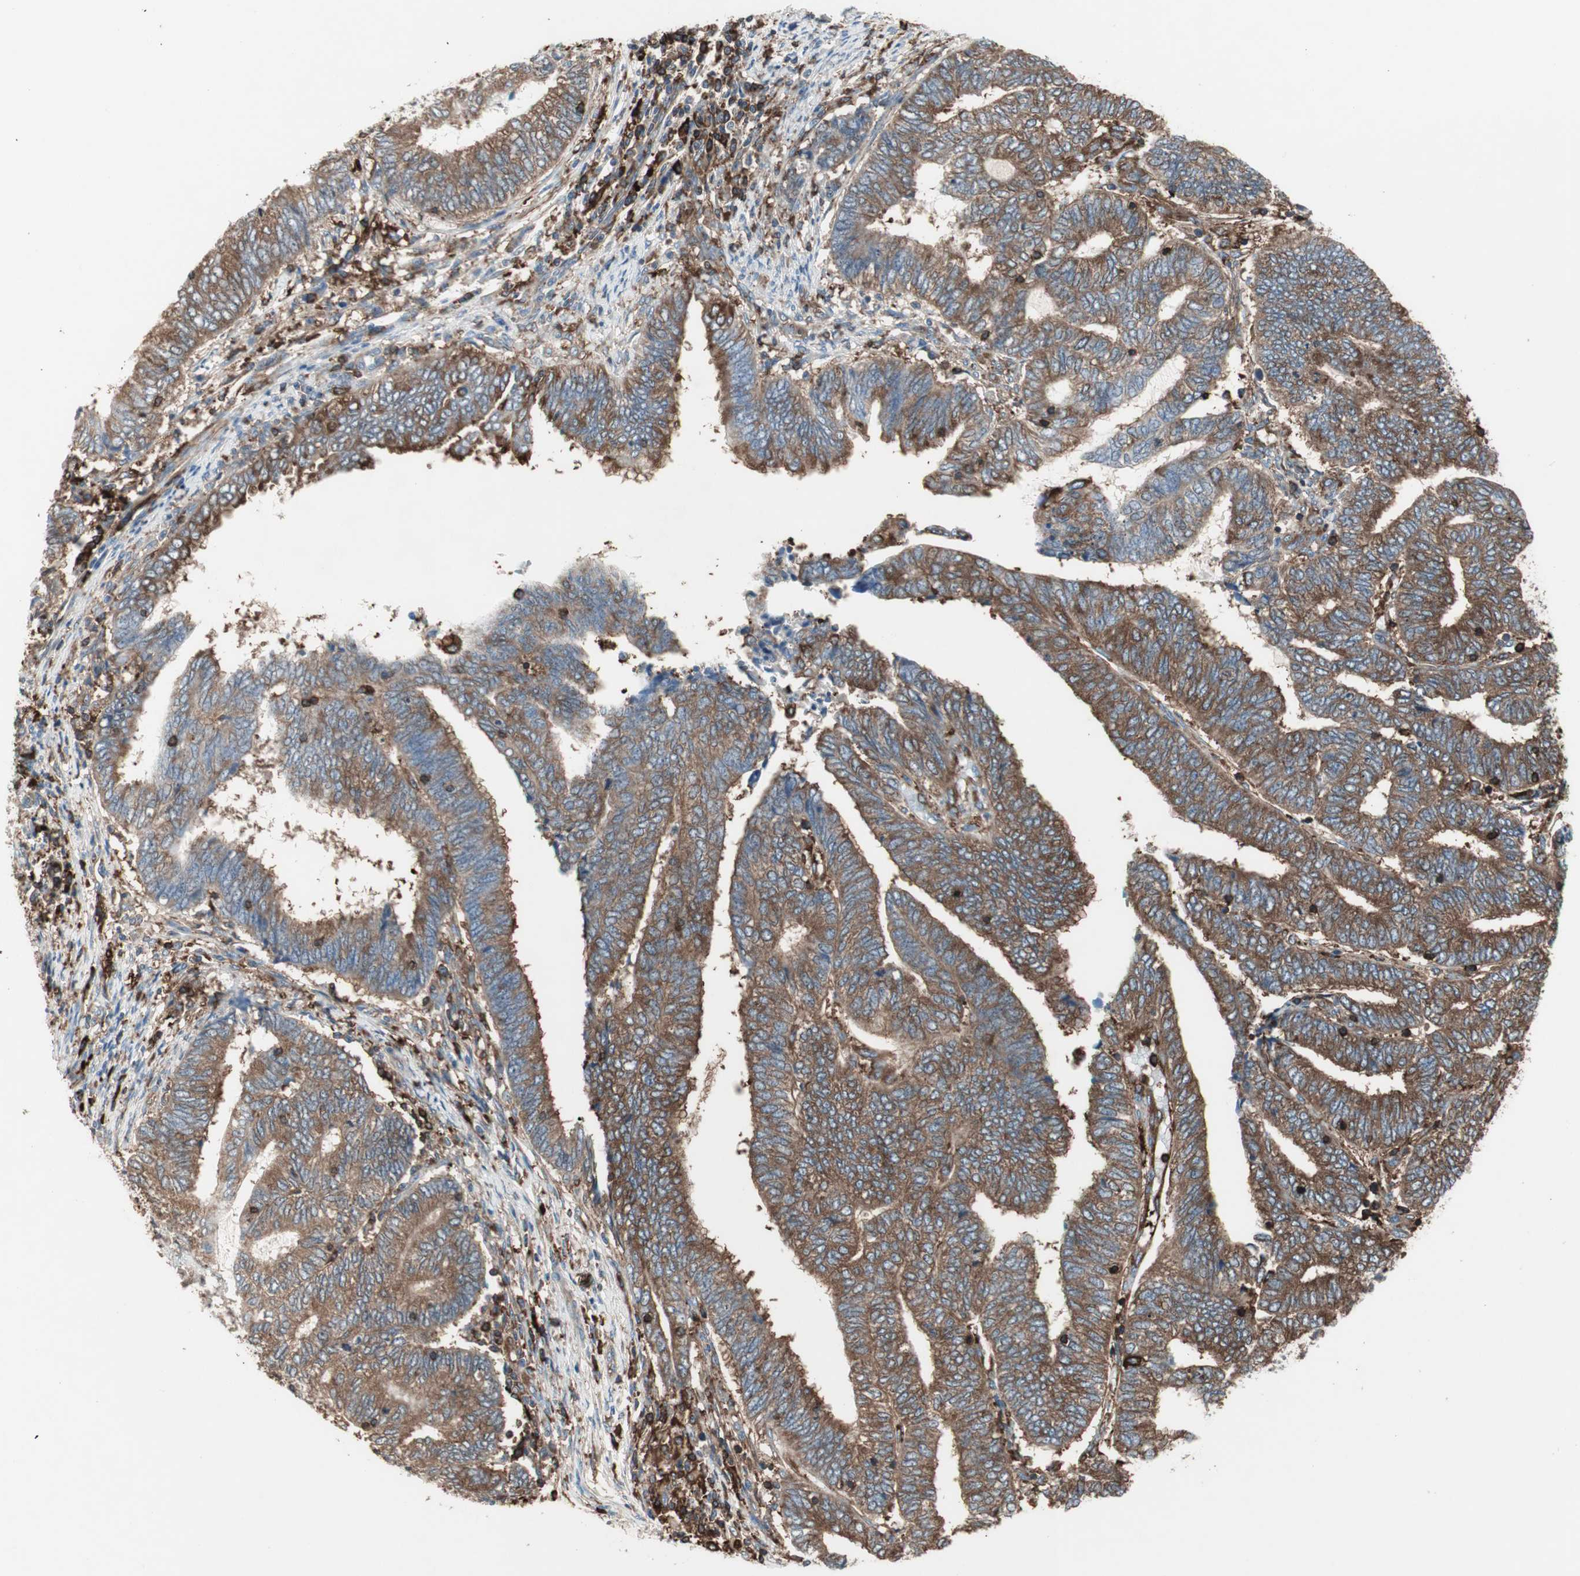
{"staining": {"intensity": "strong", "quantity": ">75%", "location": "cytoplasmic/membranous"}, "tissue": "endometrial cancer", "cell_type": "Tumor cells", "image_type": "cancer", "snomed": [{"axis": "morphology", "description": "Adenocarcinoma, NOS"}, {"axis": "topography", "description": "Uterus"}, {"axis": "topography", "description": "Endometrium"}], "caption": "Adenocarcinoma (endometrial) stained with a protein marker demonstrates strong staining in tumor cells.", "gene": "MMP3", "patient": {"sex": "female", "age": 70}}